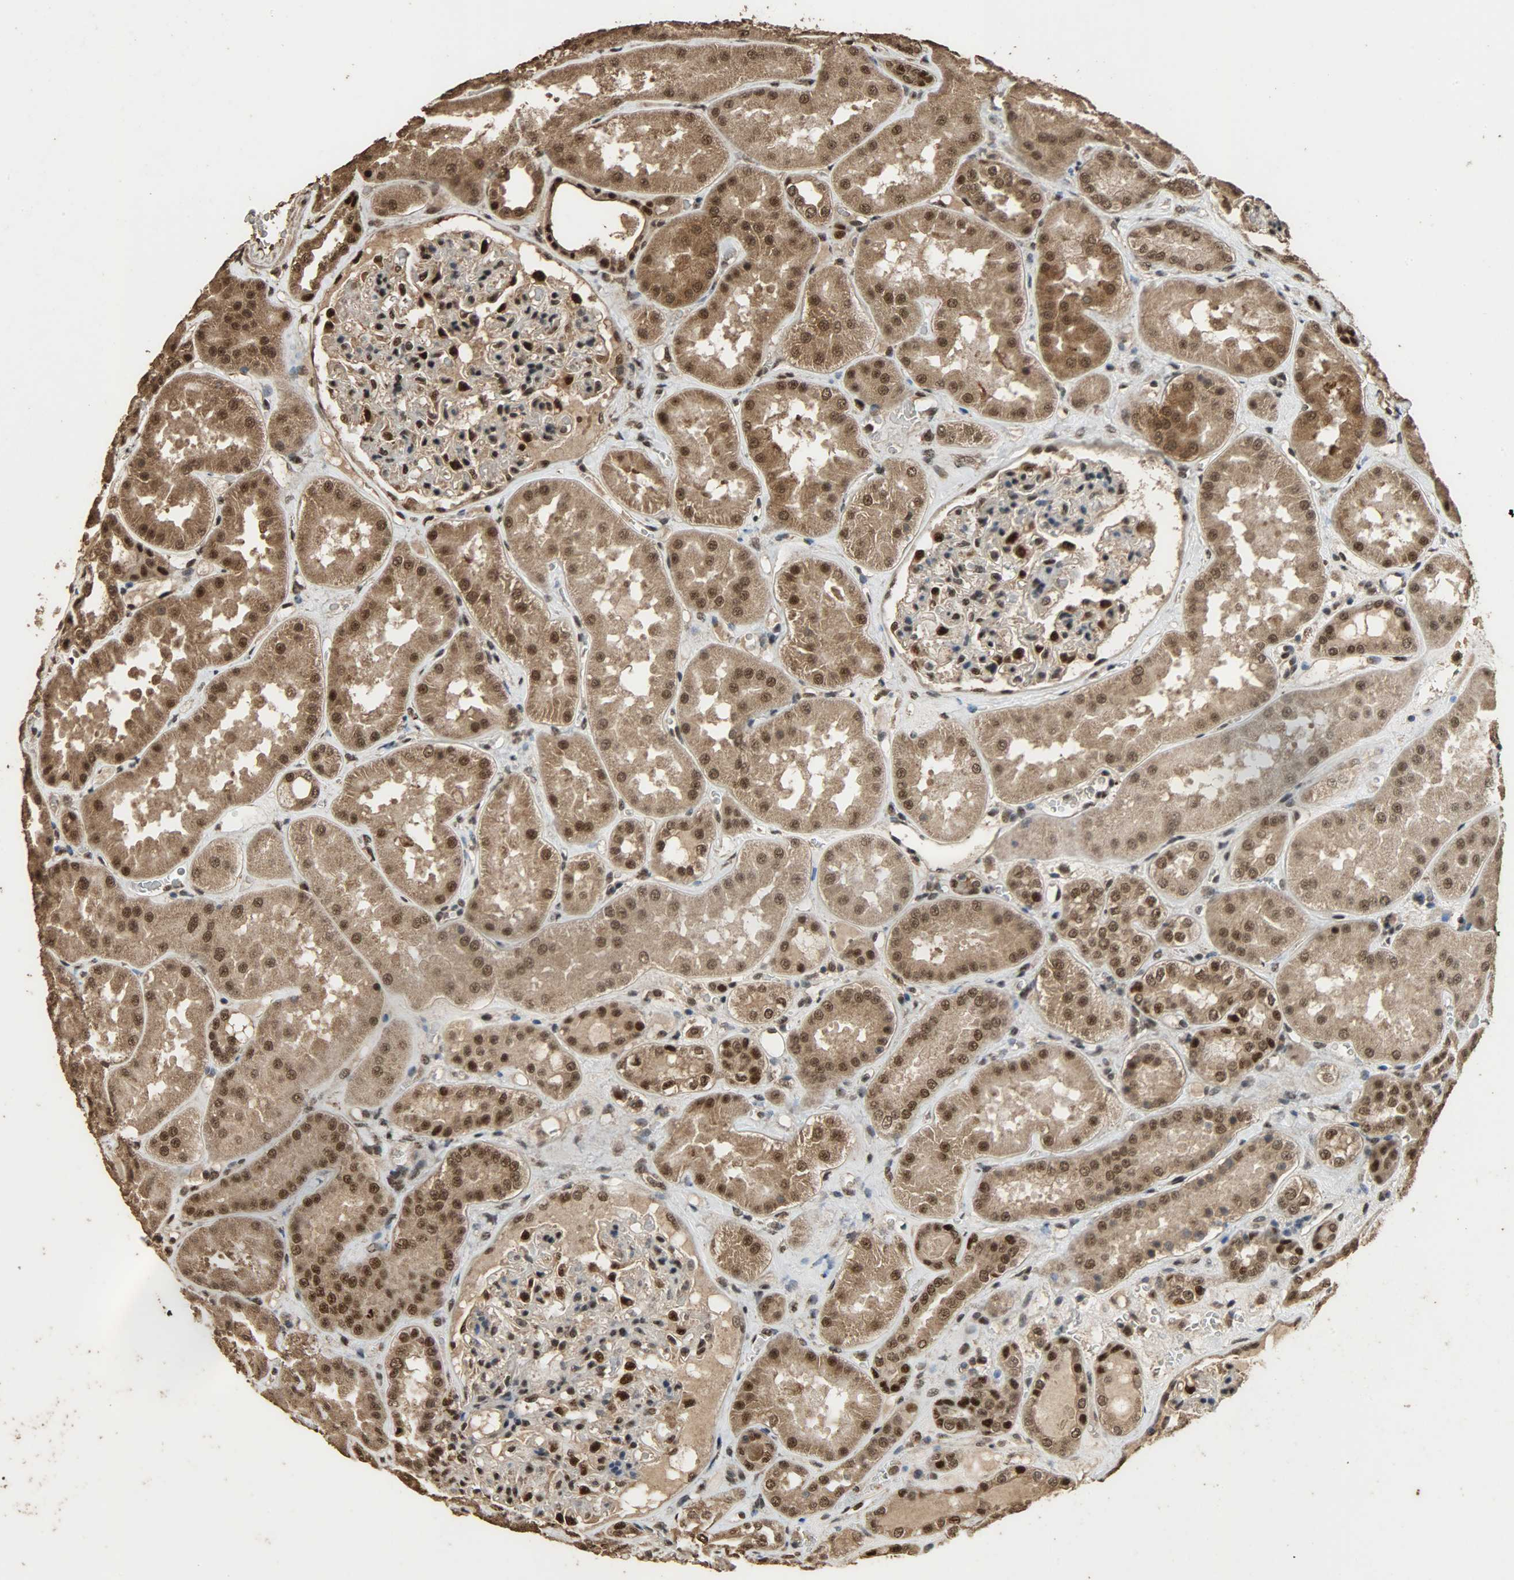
{"staining": {"intensity": "strong", "quantity": ">75%", "location": "nuclear"}, "tissue": "kidney", "cell_type": "Cells in glomeruli", "image_type": "normal", "snomed": [{"axis": "morphology", "description": "Normal tissue, NOS"}, {"axis": "topography", "description": "Kidney"}], "caption": "Strong nuclear protein positivity is appreciated in approximately >75% of cells in glomeruli in kidney.", "gene": "CCNT2", "patient": {"sex": "female", "age": 56}}